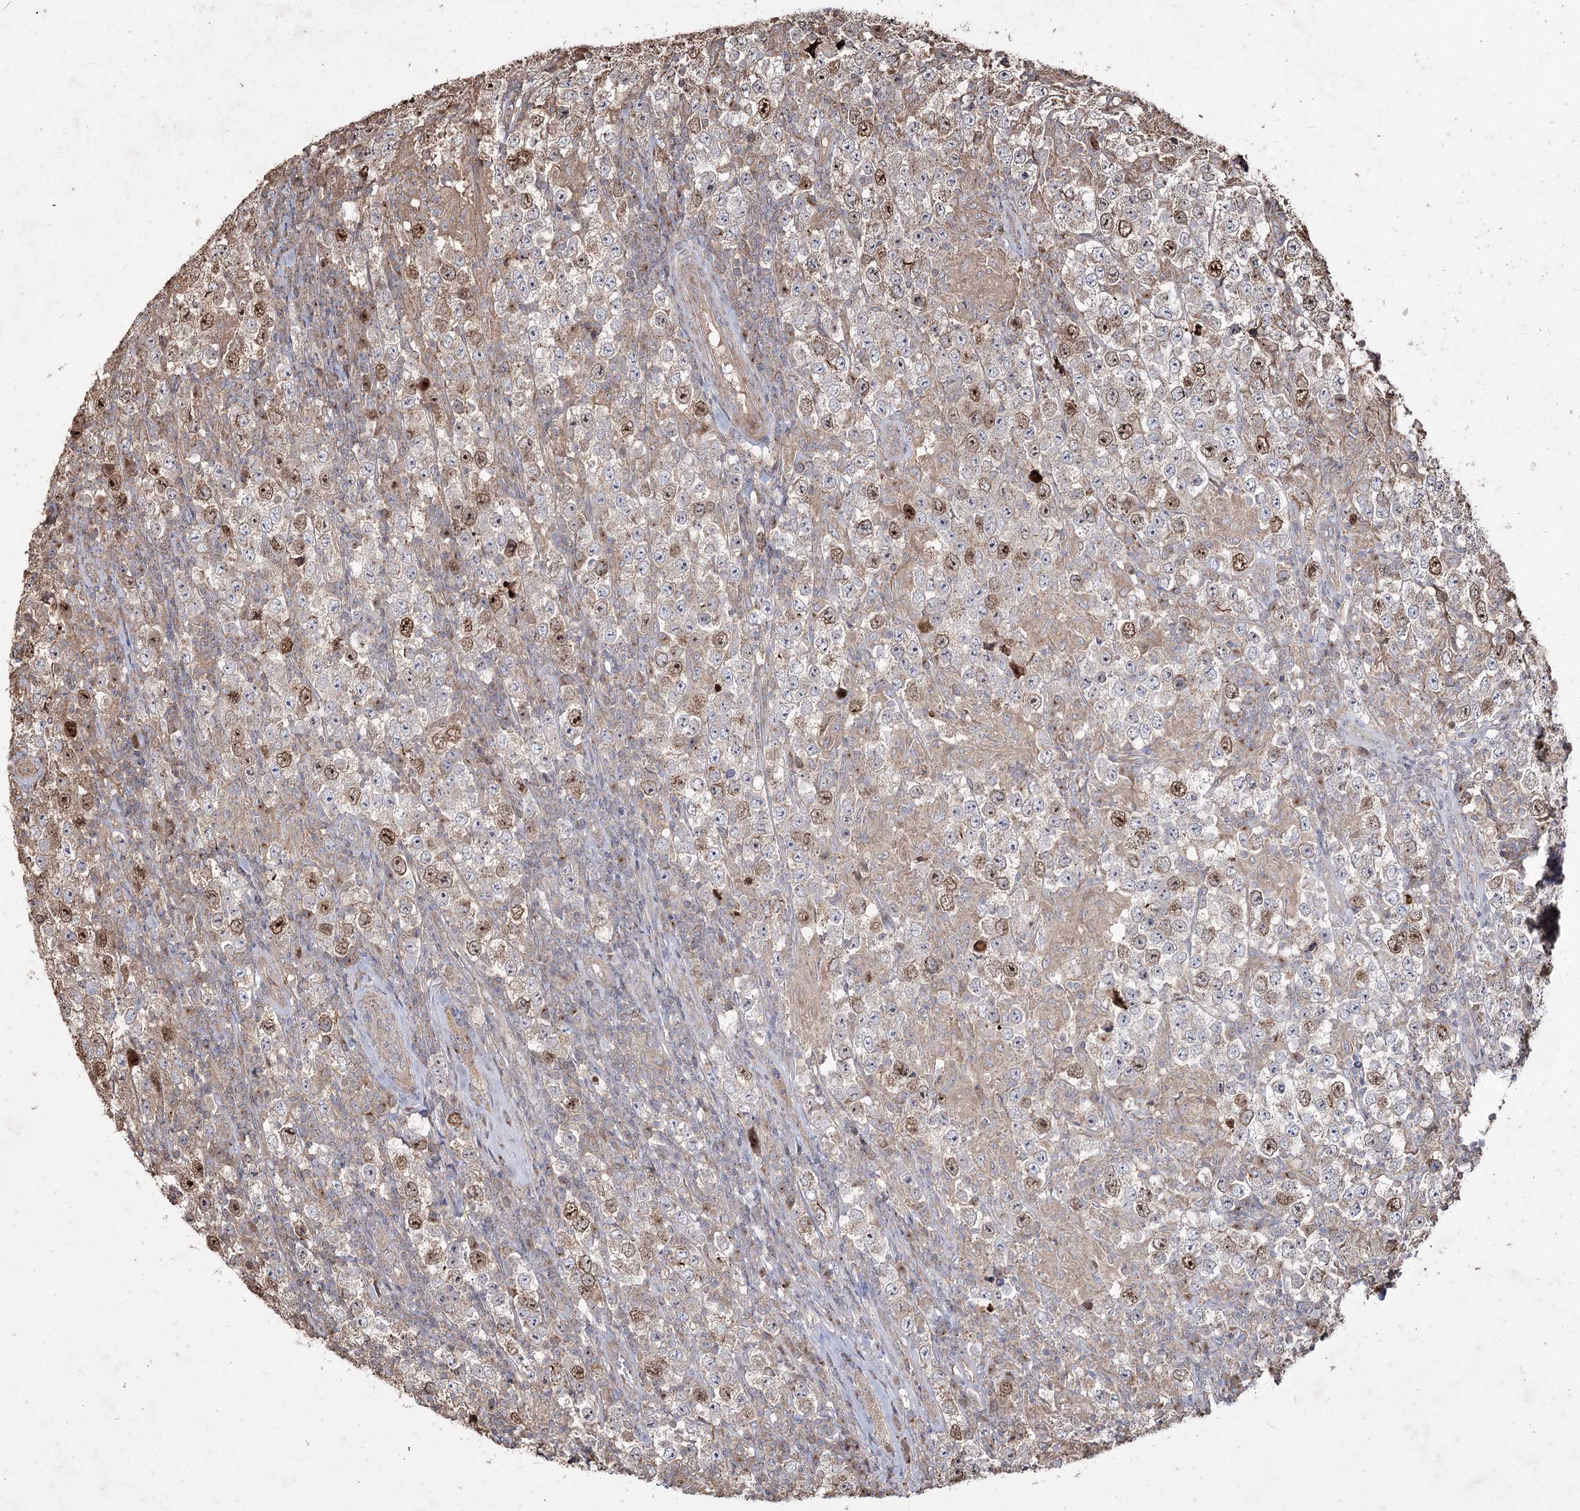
{"staining": {"intensity": "moderate", "quantity": "25%-75%", "location": "nuclear"}, "tissue": "testis cancer", "cell_type": "Tumor cells", "image_type": "cancer", "snomed": [{"axis": "morphology", "description": "Normal tissue, NOS"}, {"axis": "morphology", "description": "Urothelial carcinoma, High grade"}, {"axis": "morphology", "description": "Seminoma, NOS"}, {"axis": "morphology", "description": "Carcinoma, Embryonal, NOS"}, {"axis": "topography", "description": "Urinary bladder"}, {"axis": "topography", "description": "Testis"}], "caption": "High-grade urothelial carcinoma (testis) stained with DAB immunohistochemistry (IHC) displays medium levels of moderate nuclear positivity in about 25%-75% of tumor cells.", "gene": "PRC1", "patient": {"sex": "male", "age": 41}}